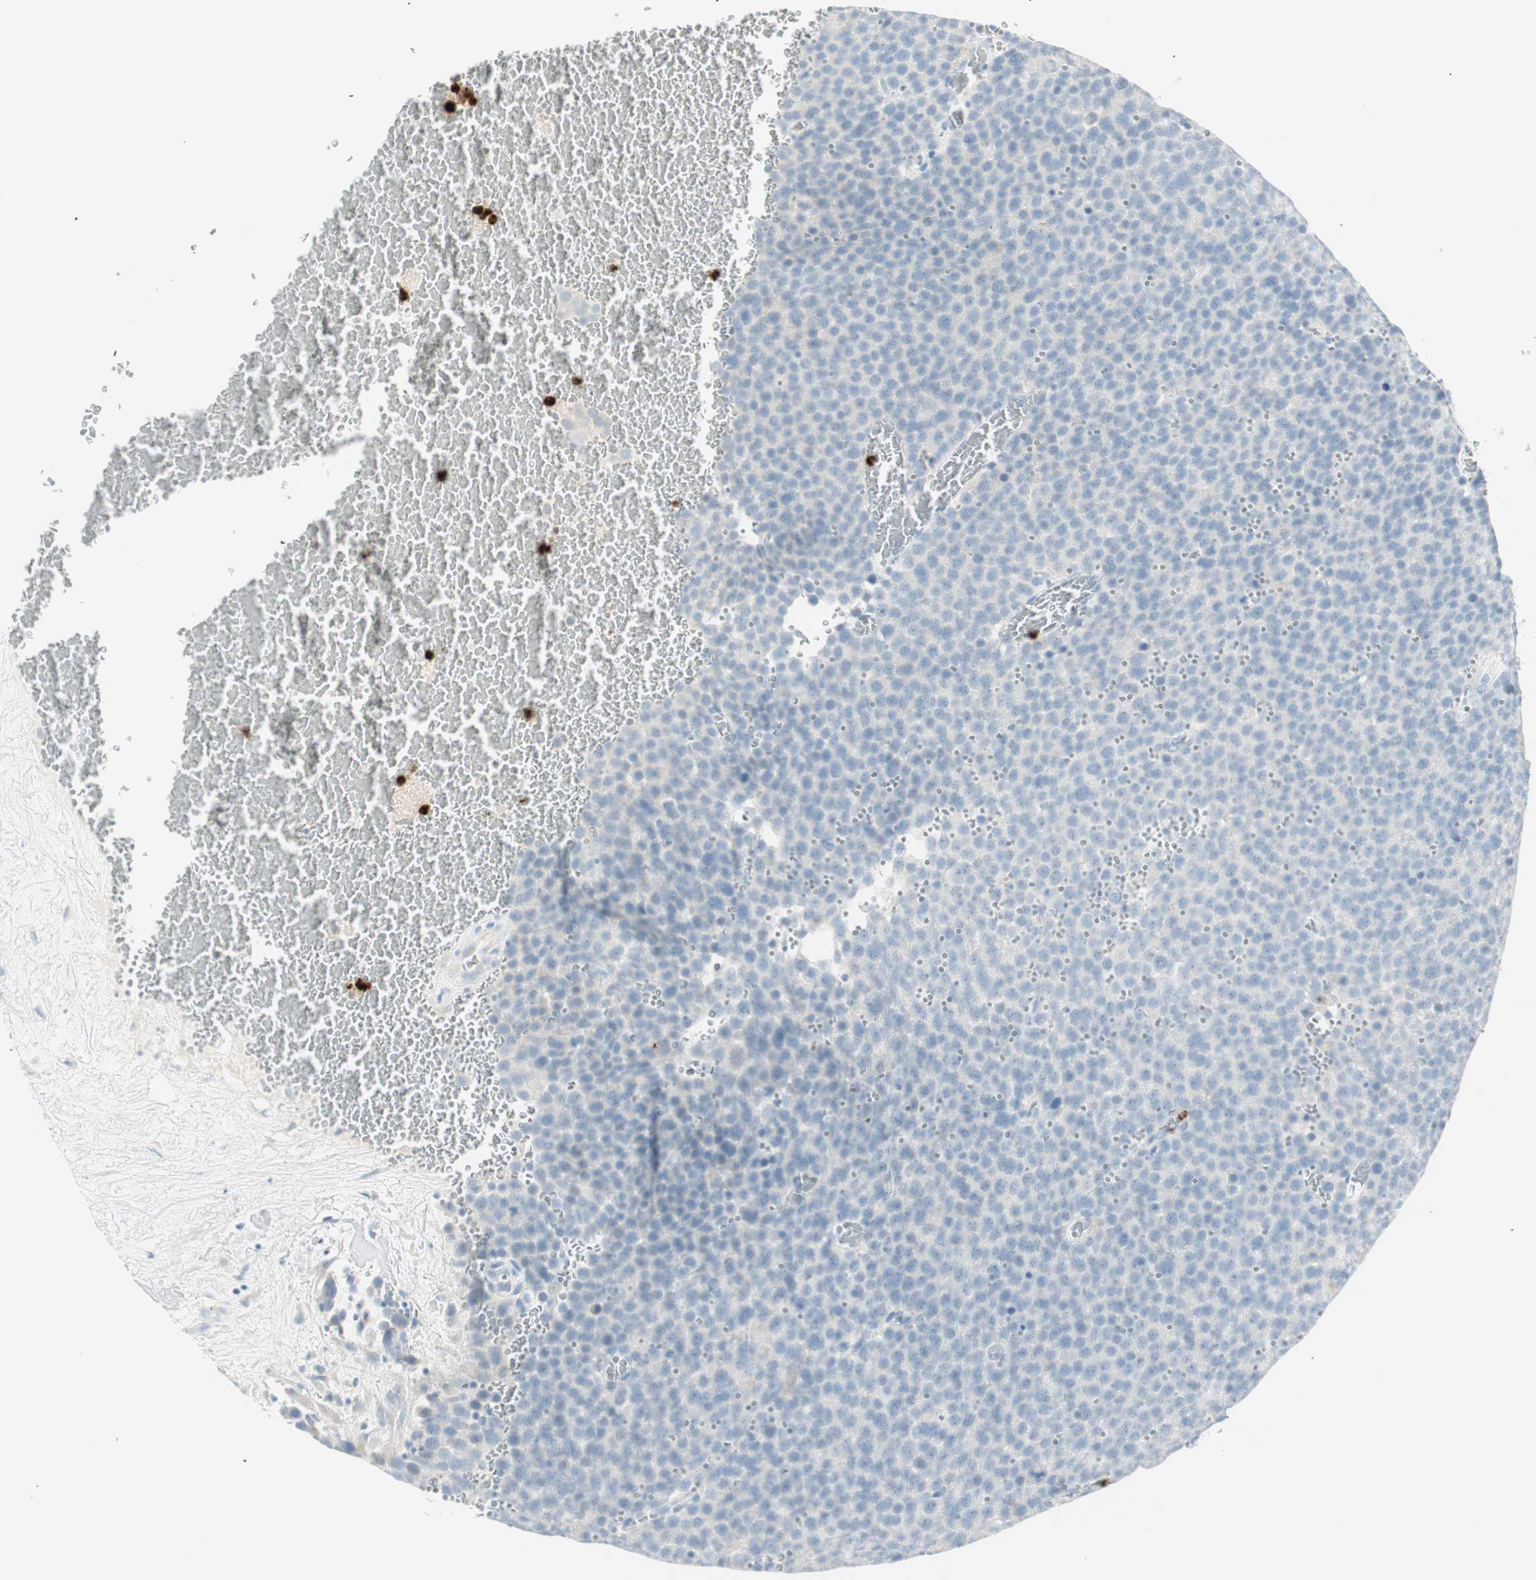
{"staining": {"intensity": "negative", "quantity": "none", "location": "none"}, "tissue": "testis cancer", "cell_type": "Tumor cells", "image_type": "cancer", "snomed": [{"axis": "morphology", "description": "Seminoma, NOS"}, {"axis": "topography", "description": "Testis"}], "caption": "The micrograph exhibits no significant expression in tumor cells of testis seminoma.", "gene": "PRTN3", "patient": {"sex": "male", "age": 71}}